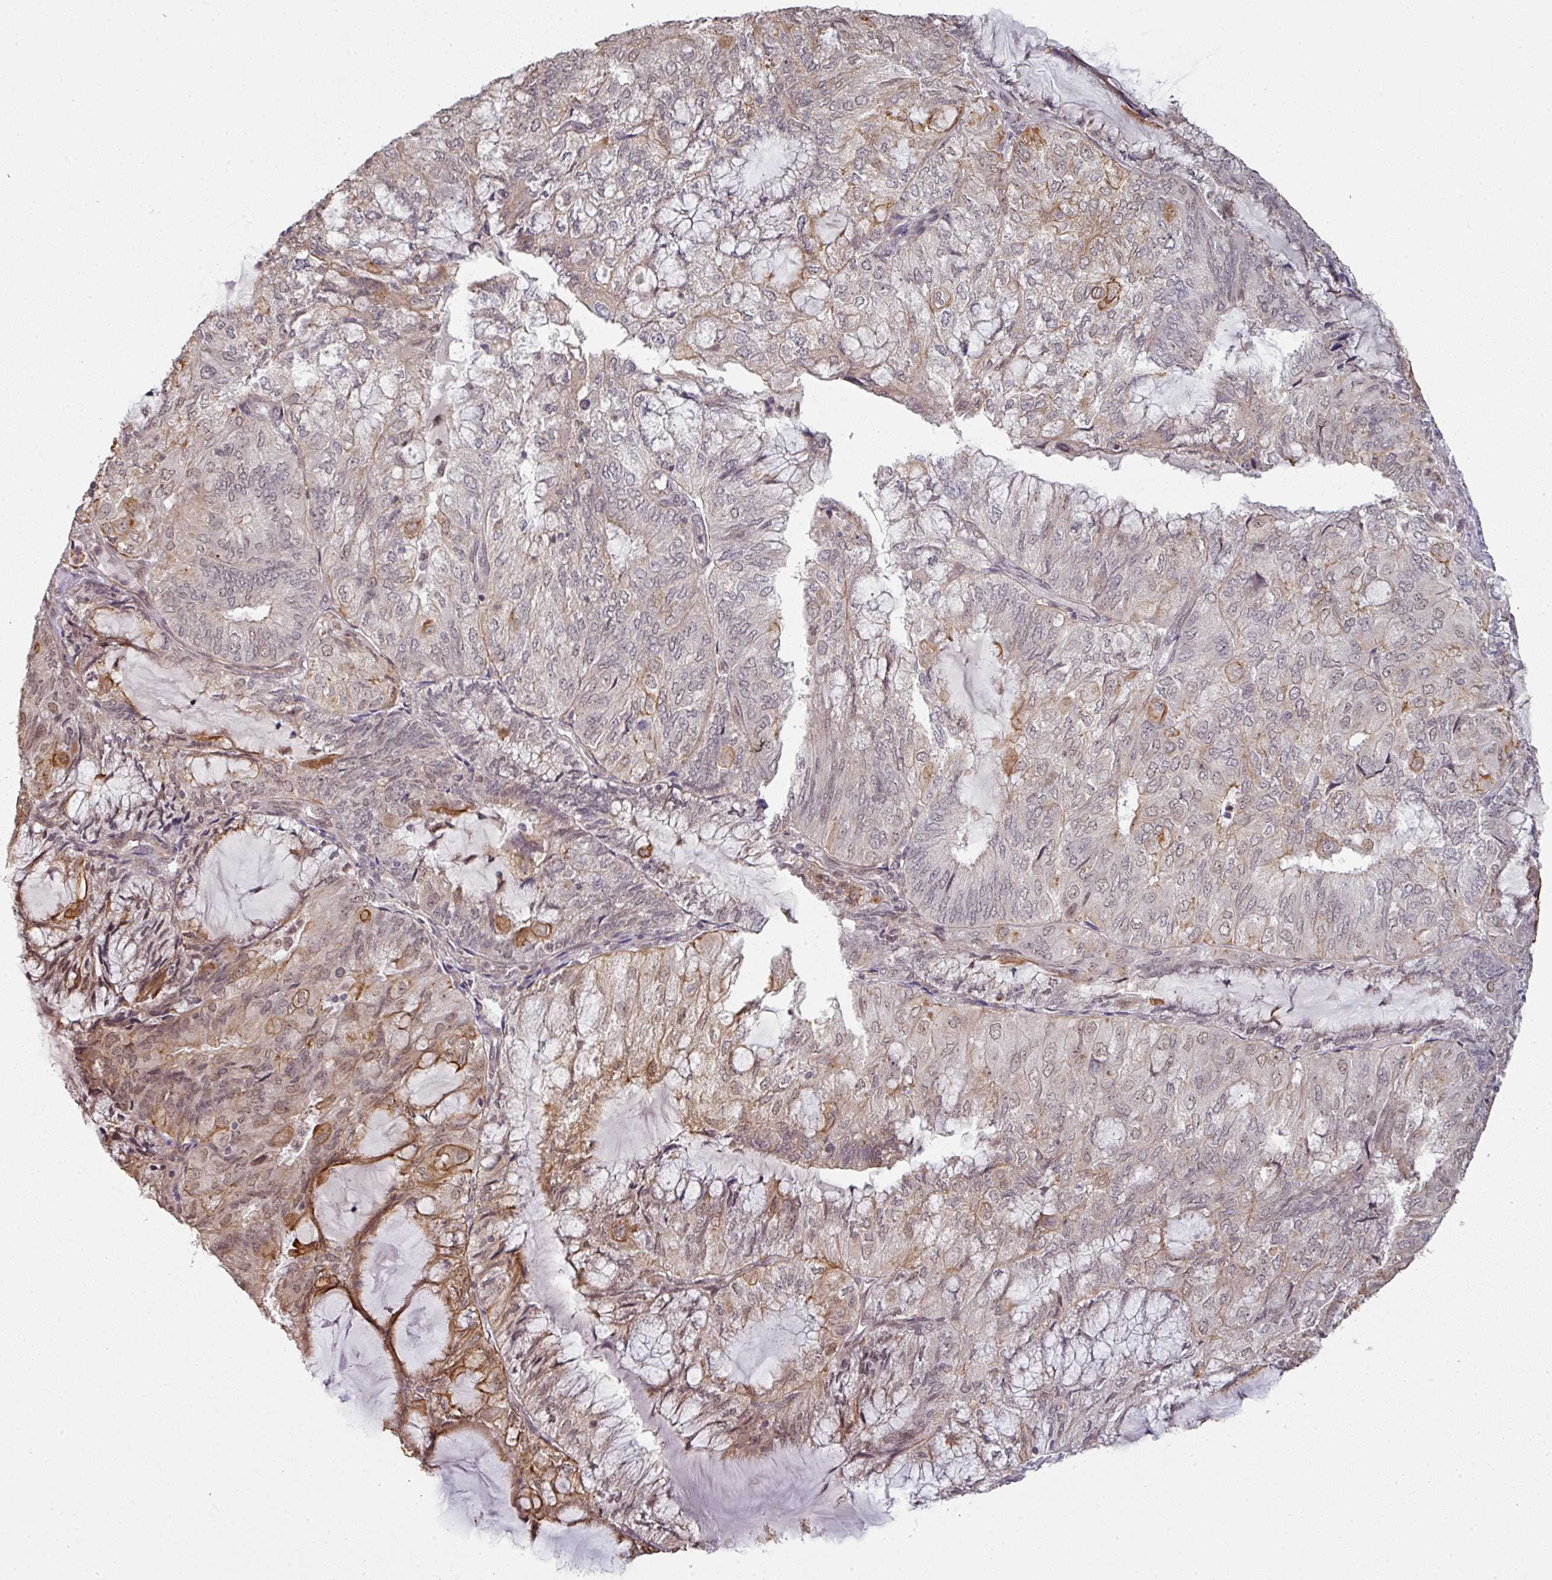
{"staining": {"intensity": "moderate", "quantity": "<25%", "location": "cytoplasmic/membranous"}, "tissue": "endometrial cancer", "cell_type": "Tumor cells", "image_type": "cancer", "snomed": [{"axis": "morphology", "description": "Adenocarcinoma, NOS"}, {"axis": "topography", "description": "Endometrium"}], "caption": "Human adenocarcinoma (endometrial) stained with a protein marker exhibits moderate staining in tumor cells.", "gene": "GTF2H3", "patient": {"sex": "female", "age": 81}}